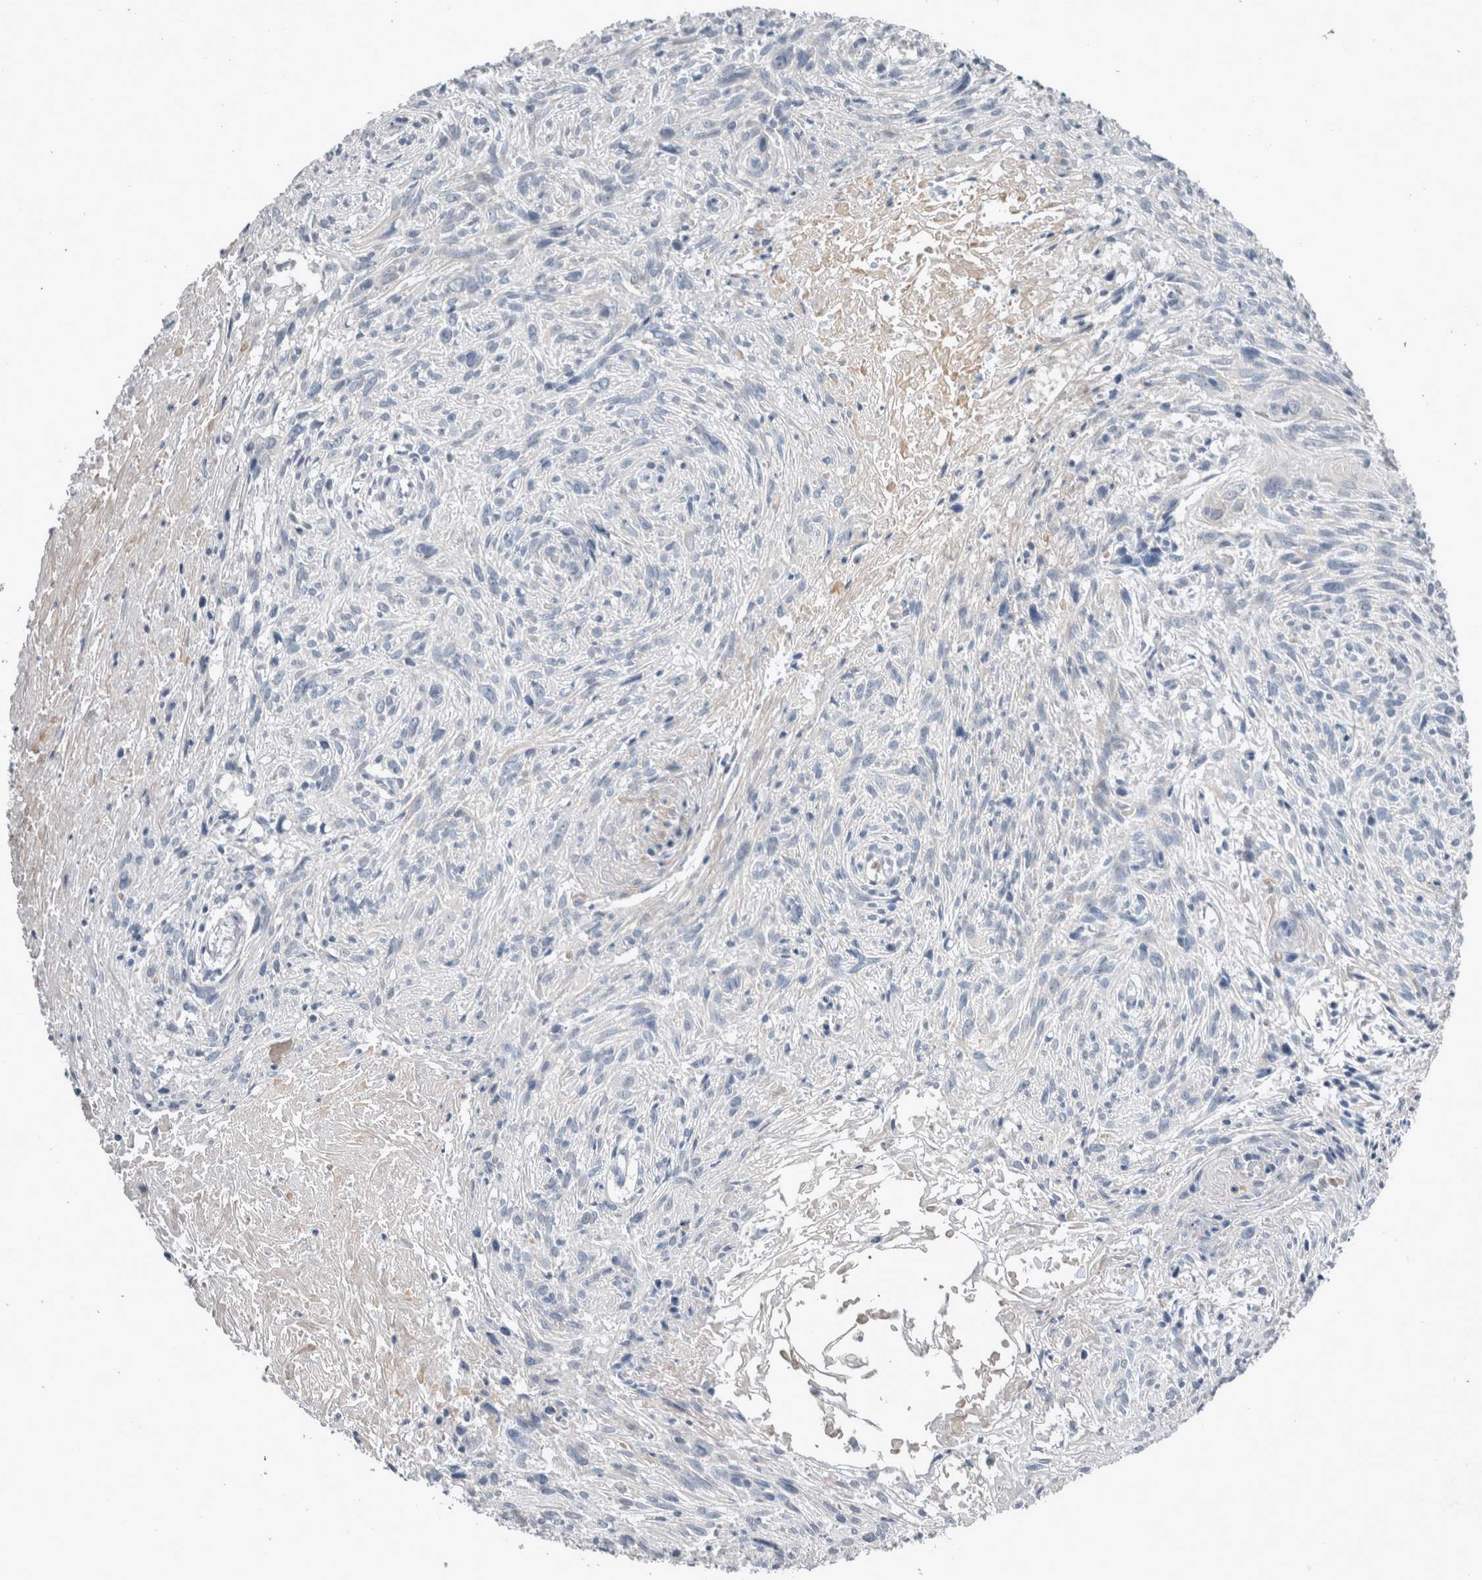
{"staining": {"intensity": "negative", "quantity": "none", "location": "none"}, "tissue": "cervical cancer", "cell_type": "Tumor cells", "image_type": "cancer", "snomed": [{"axis": "morphology", "description": "Squamous cell carcinoma, NOS"}, {"axis": "topography", "description": "Cervix"}], "caption": "Immunohistochemical staining of human cervical cancer (squamous cell carcinoma) demonstrates no significant positivity in tumor cells.", "gene": "SLC22A11", "patient": {"sex": "female", "age": 51}}